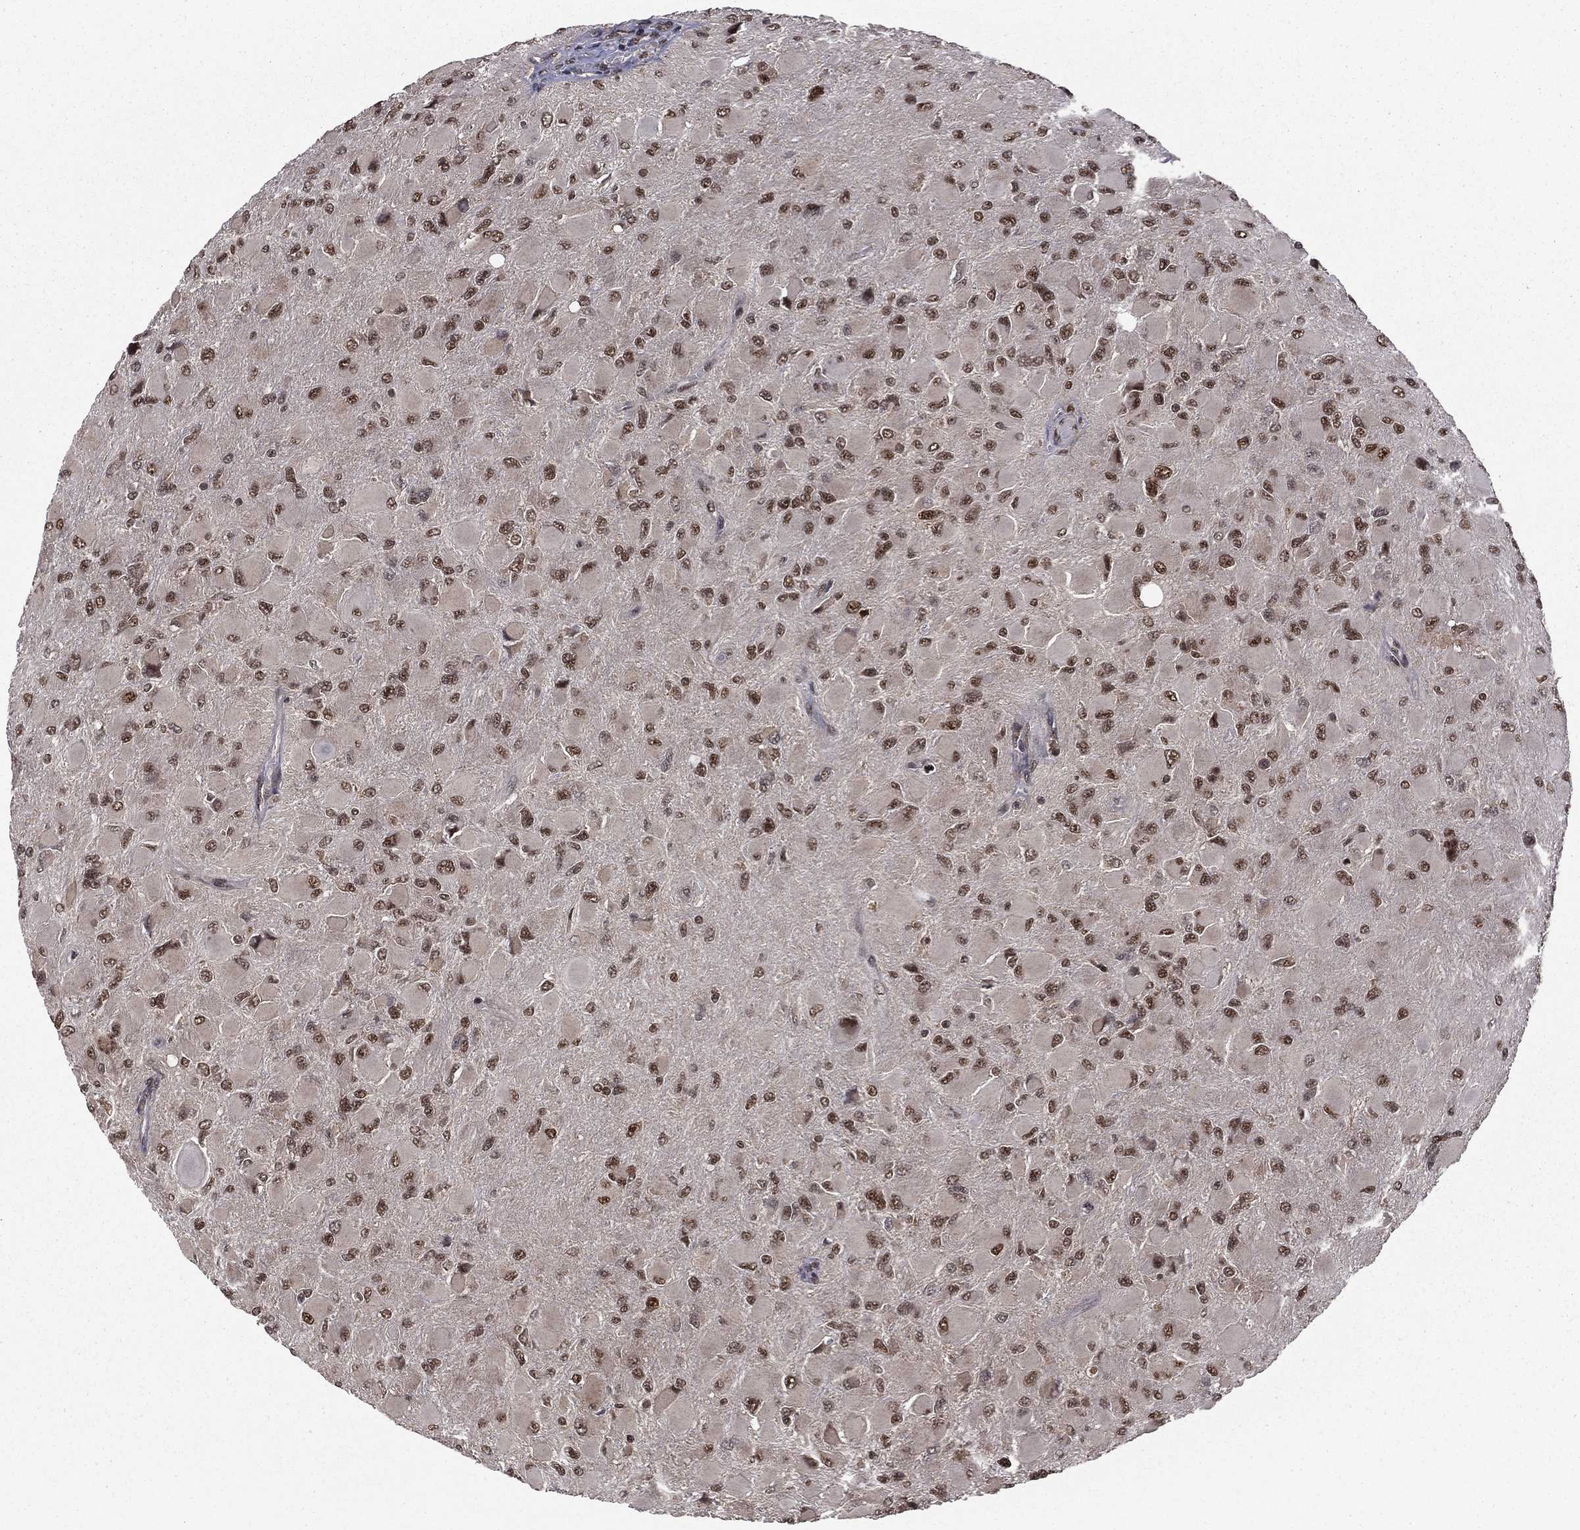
{"staining": {"intensity": "moderate", "quantity": ">75%", "location": "nuclear"}, "tissue": "glioma", "cell_type": "Tumor cells", "image_type": "cancer", "snomed": [{"axis": "morphology", "description": "Glioma, malignant, High grade"}, {"axis": "topography", "description": "Cerebral cortex"}], "caption": "Immunohistochemistry (IHC) of human glioma demonstrates medium levels of moderate nuclear expression in approximately >75% of tumor cells.", "gene": "JMJD6", "patient": {"sex": "female", "age": 36}}